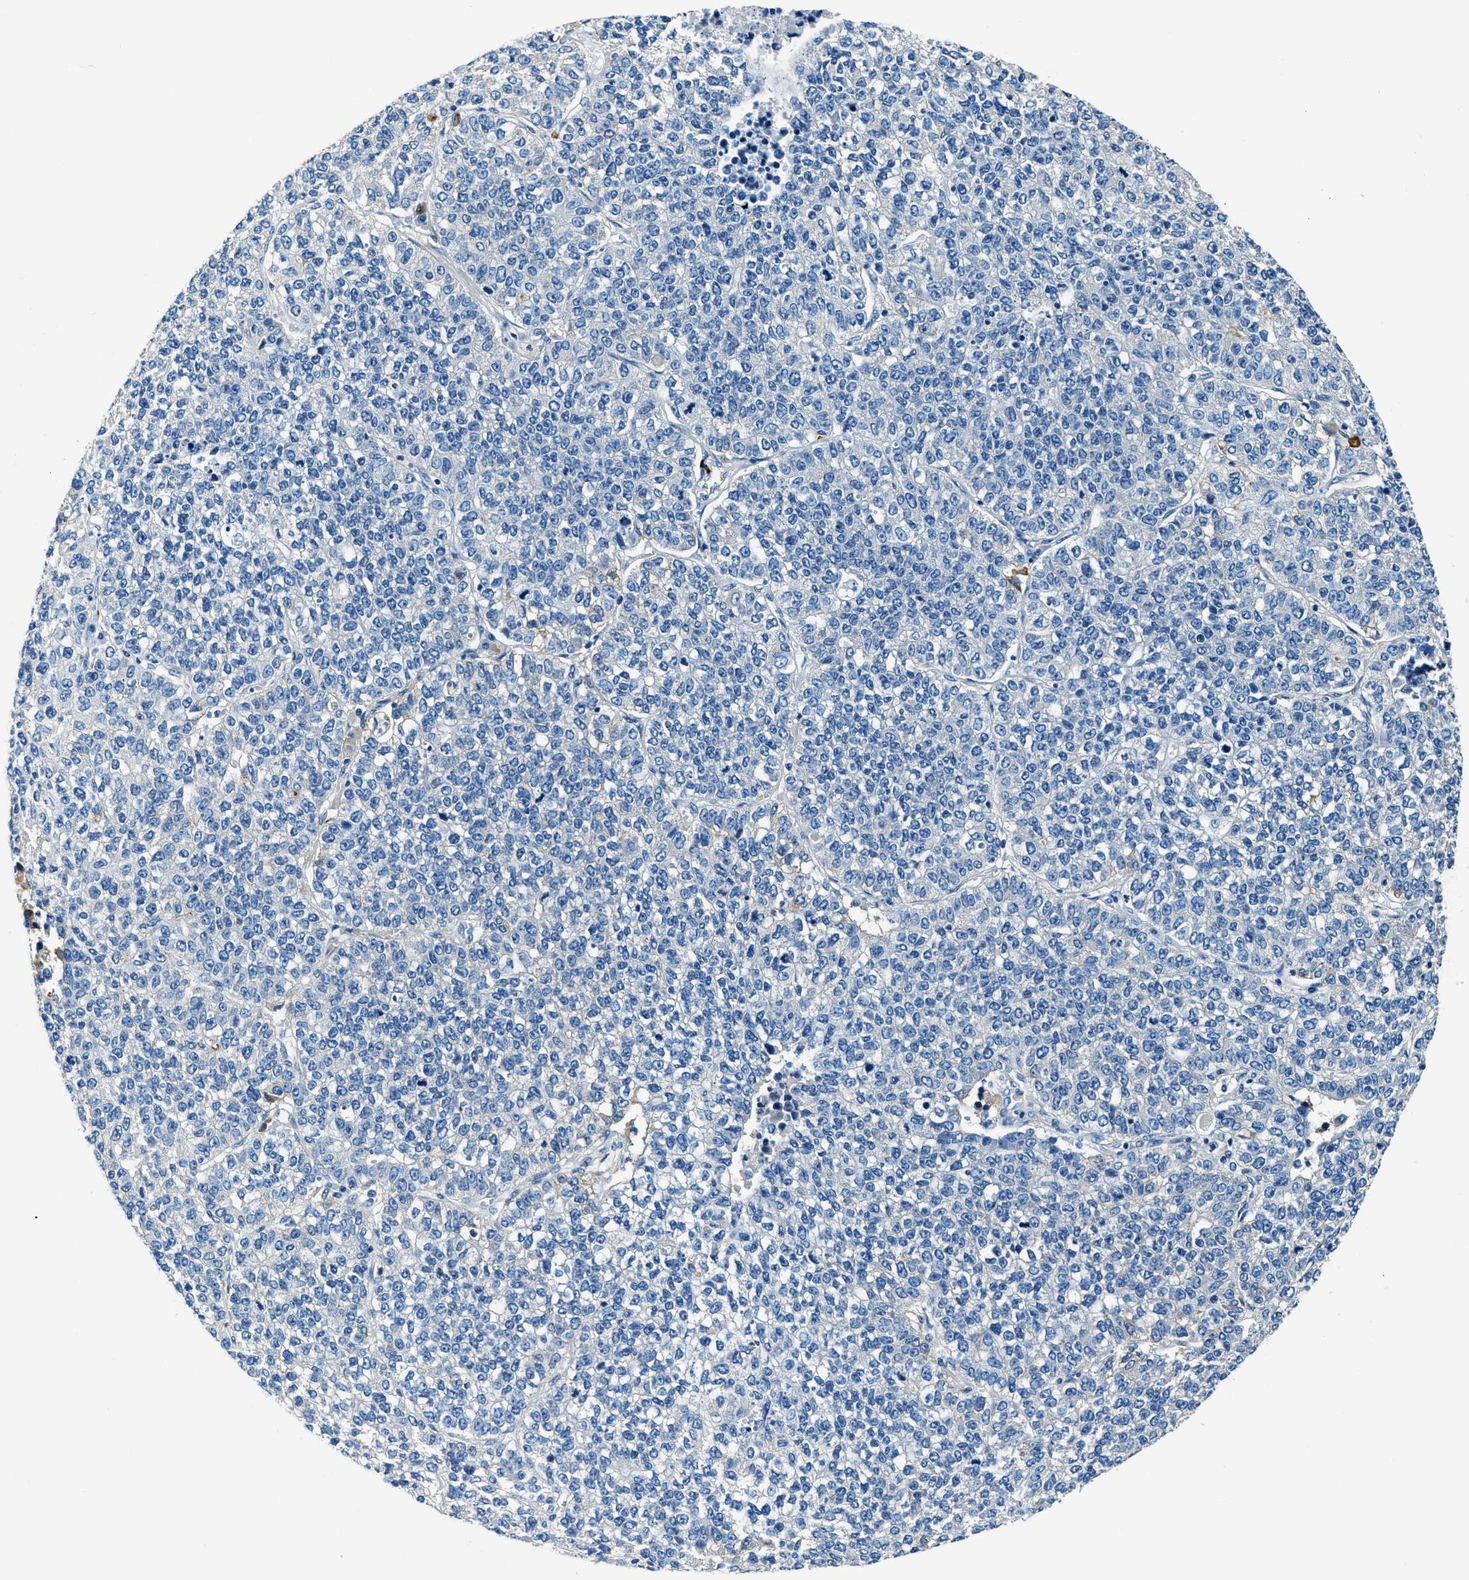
{"staining": {"intensity": "negative", "quantity": "none", "location": "none"}, "tissue": "lung cancer", "cell_type": "Tumor cells", "image_type": "cancer", "snomed": [{"axis": "morphology", "description": "Adenocarcinoma, NOS"}, {"axis": "topography", "description": "Lung"}], "caption": "This histopathology image is of lung cancer (adenocarcinoma) stained with IHC to label a protein in brown with the nuclei are counter-stained blue. There is no expression in tumor cells.", "gene": "TMEM186", "patient": {"sex": "male", "age": 49}}